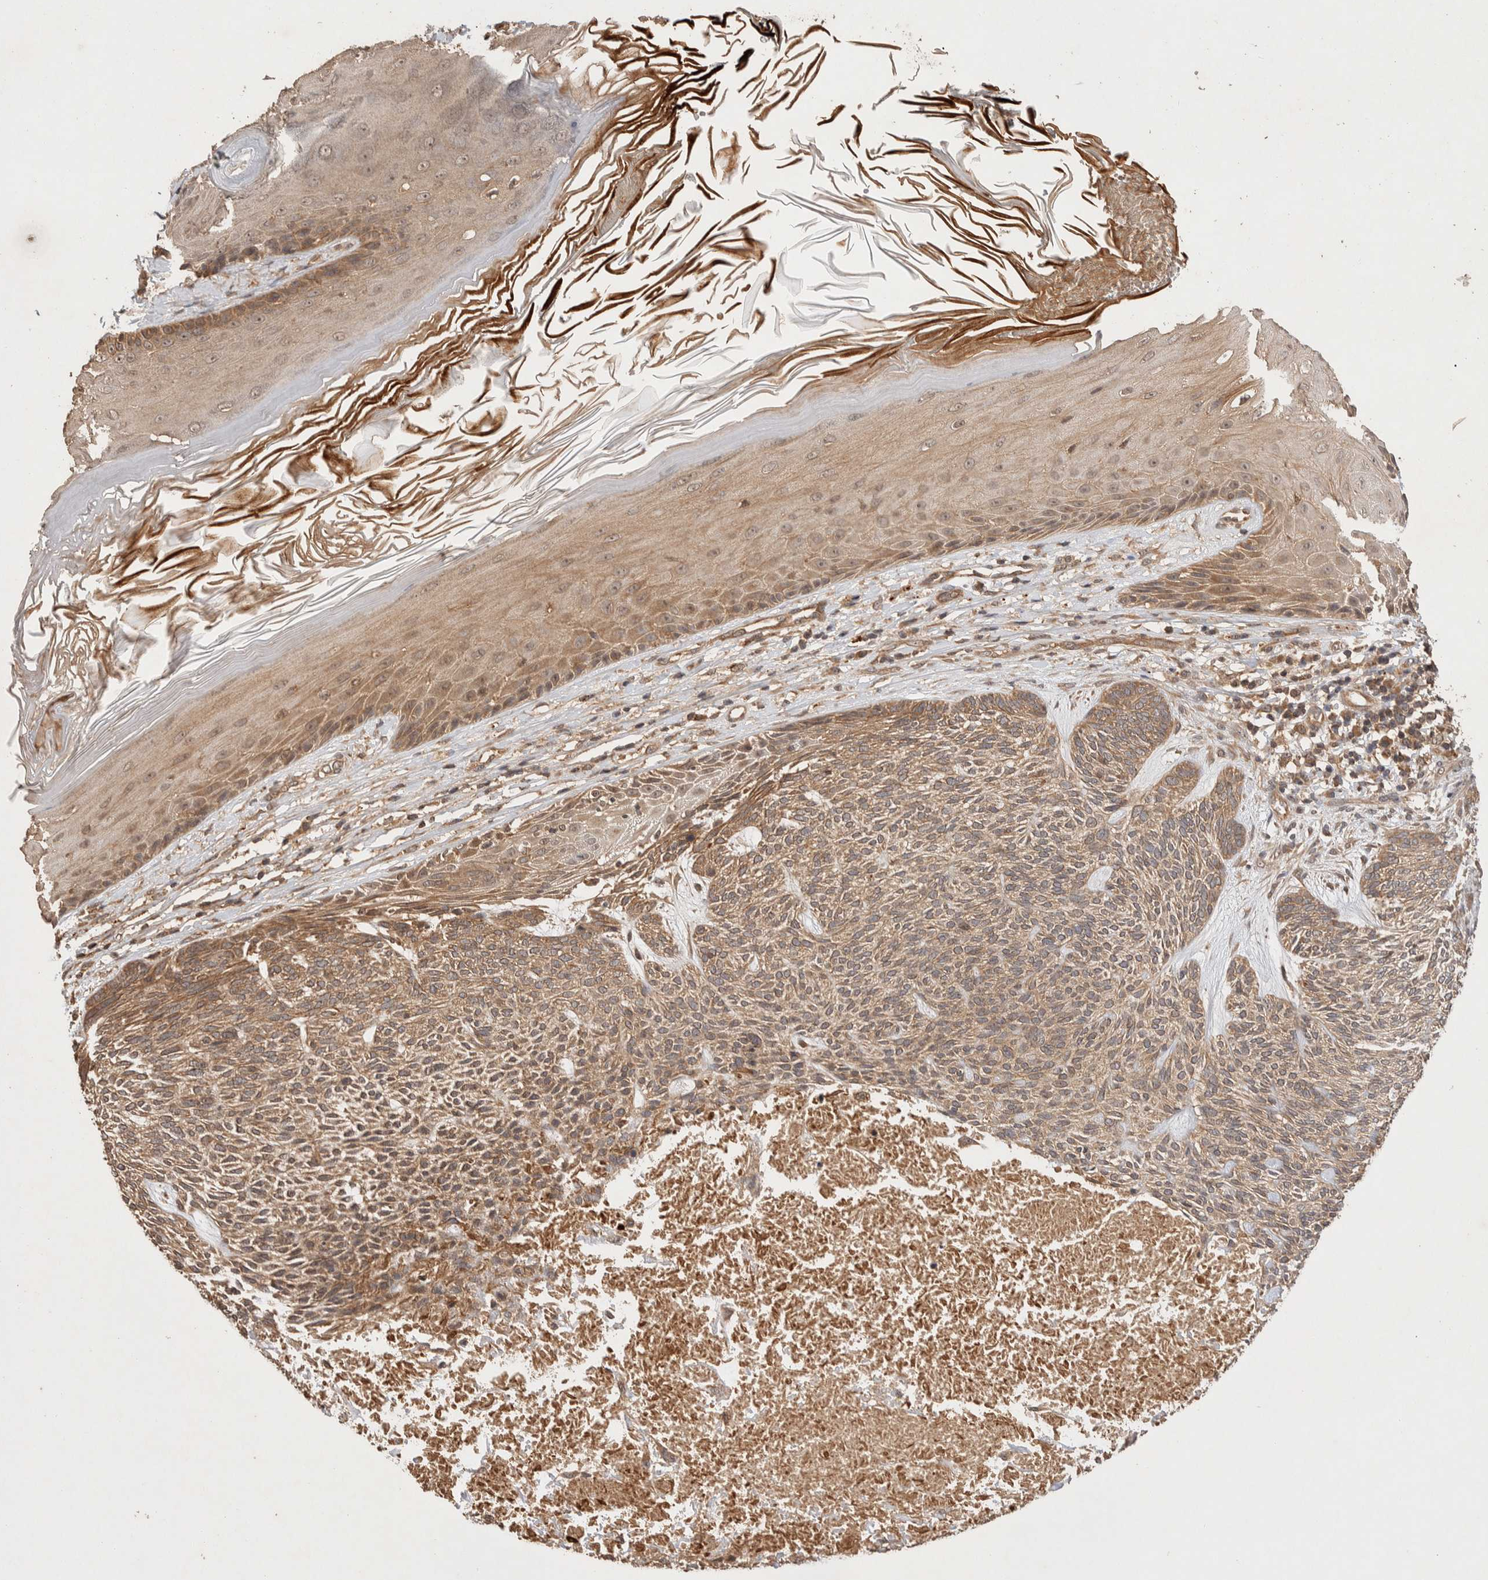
{"staining": {"intensity": "moderate", "quantity": ">75%", "location": "cytoplasmic/membranous"}, "tissue": "skin cancer", "cell_type": "Tumor cells", "image_type": "cancer", "snomed": [{"axis": "morphology", "description": "Basal cell carcinoma"}, {"axis": "topography", "description": "Skin"}], "caption": "Protein expression analysis of skin cancer (basal cell carcinoma) shows moderate cytoplasmic/membranous staining in about >75% of tumor cells. The staining is performed using DAB (3,3'-diaminobenzidine) brown chromogen to label protein expression. The nuclei are counter-stained blue using hematoxylin.", "gene": "NSMAF", "patient": {"sex": "male", "age": 55}}